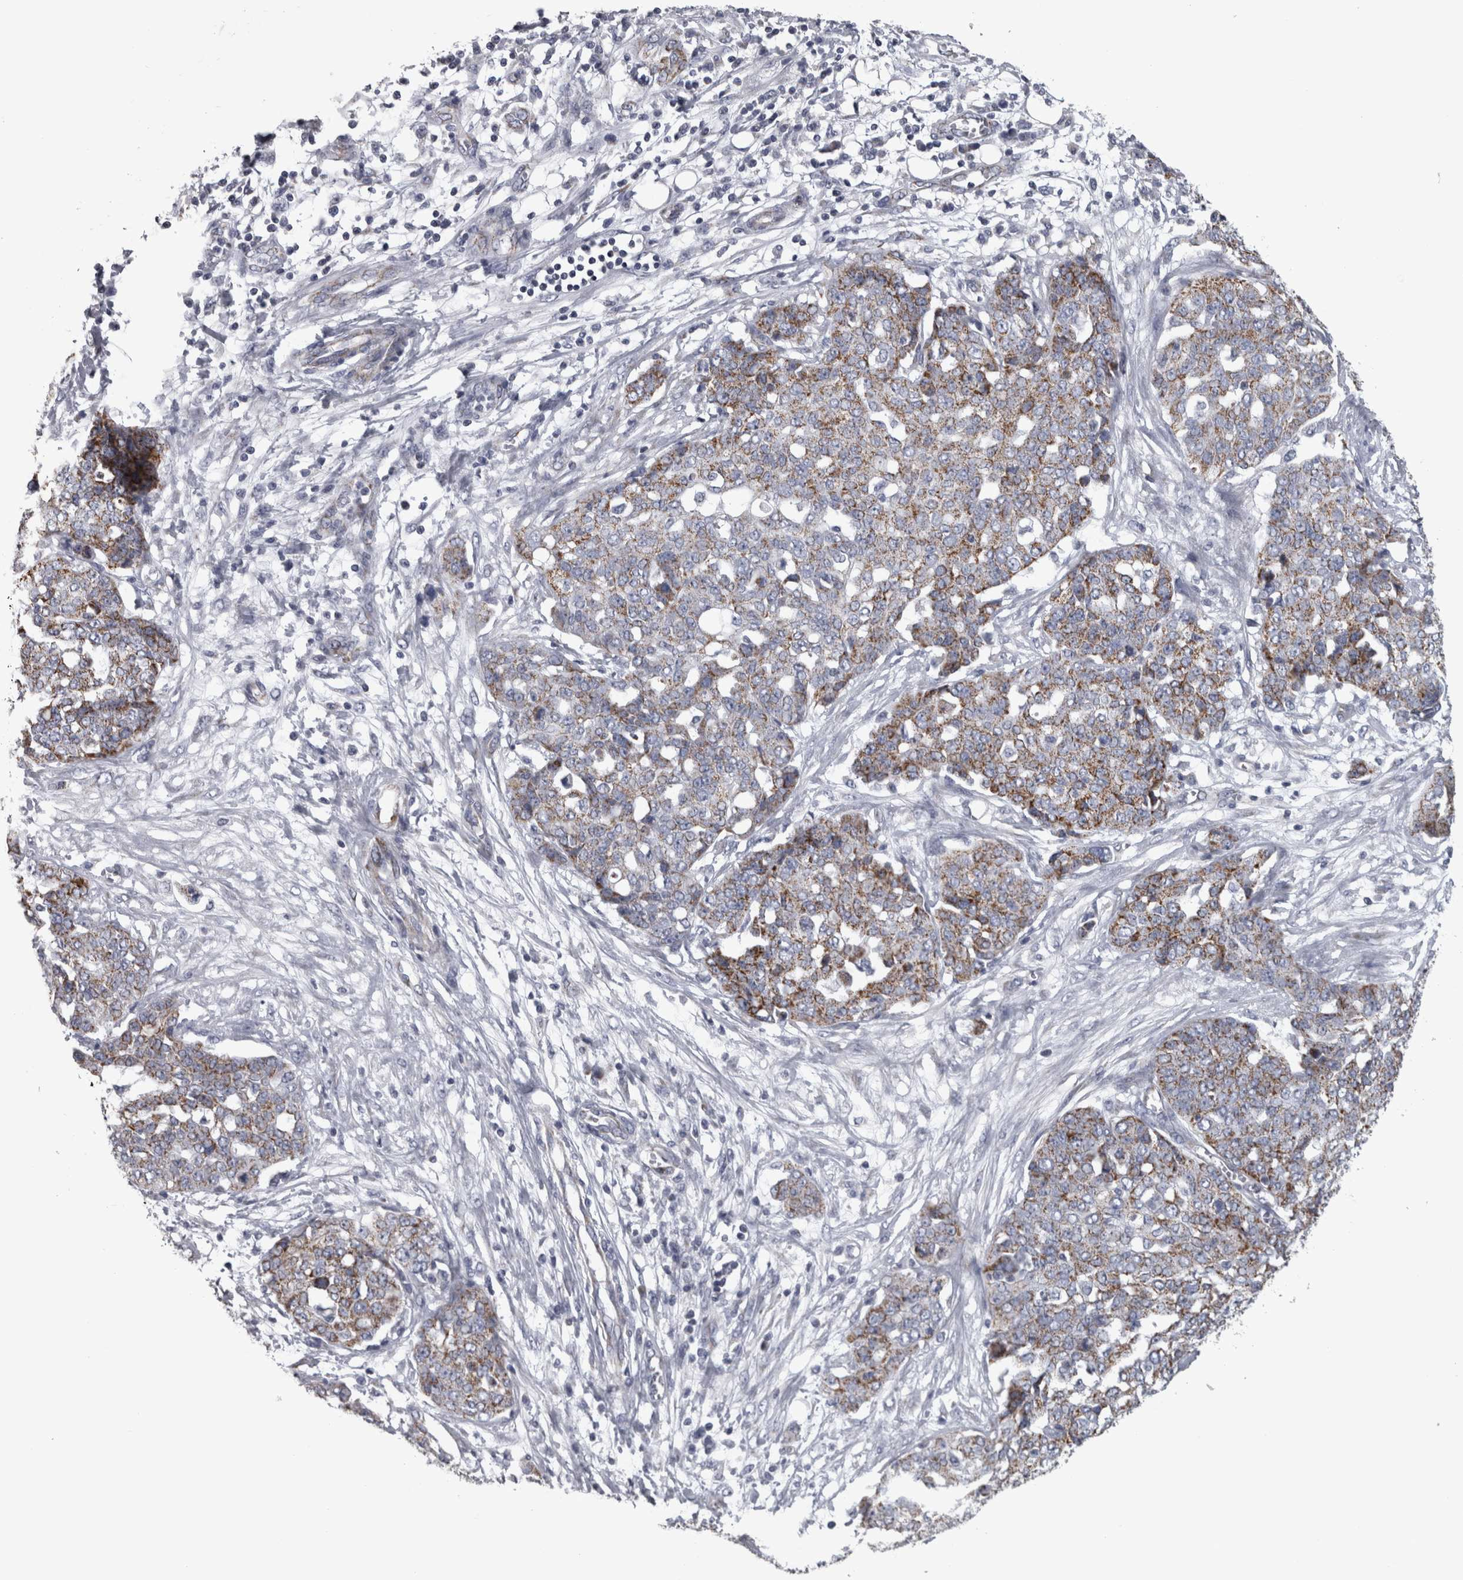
{"staining": {"intensity": "moderate", "quantity": "25%-75%", "location": "cytoplasmic/membranous"}, "tissue": "ovarian cancer", "cell_type": "Tumor cells", "image_type": "cancer", "snomed": [{"axis": "morphology", "description": "Cystadenocarcinoma, serous, NOS"}, {"axis": "topography", "description": "Soft tissue"}, {"axis": "topography", "description": "Ovary"}], "caption": "A medium amount of moderate cytoplasmic/membranous positivity is appreciated in approximately 25%-75% of tumor cells in ovarian cancer tissue.", "gene": "DBT", "patient": {"sex": "female", "age": 57}}